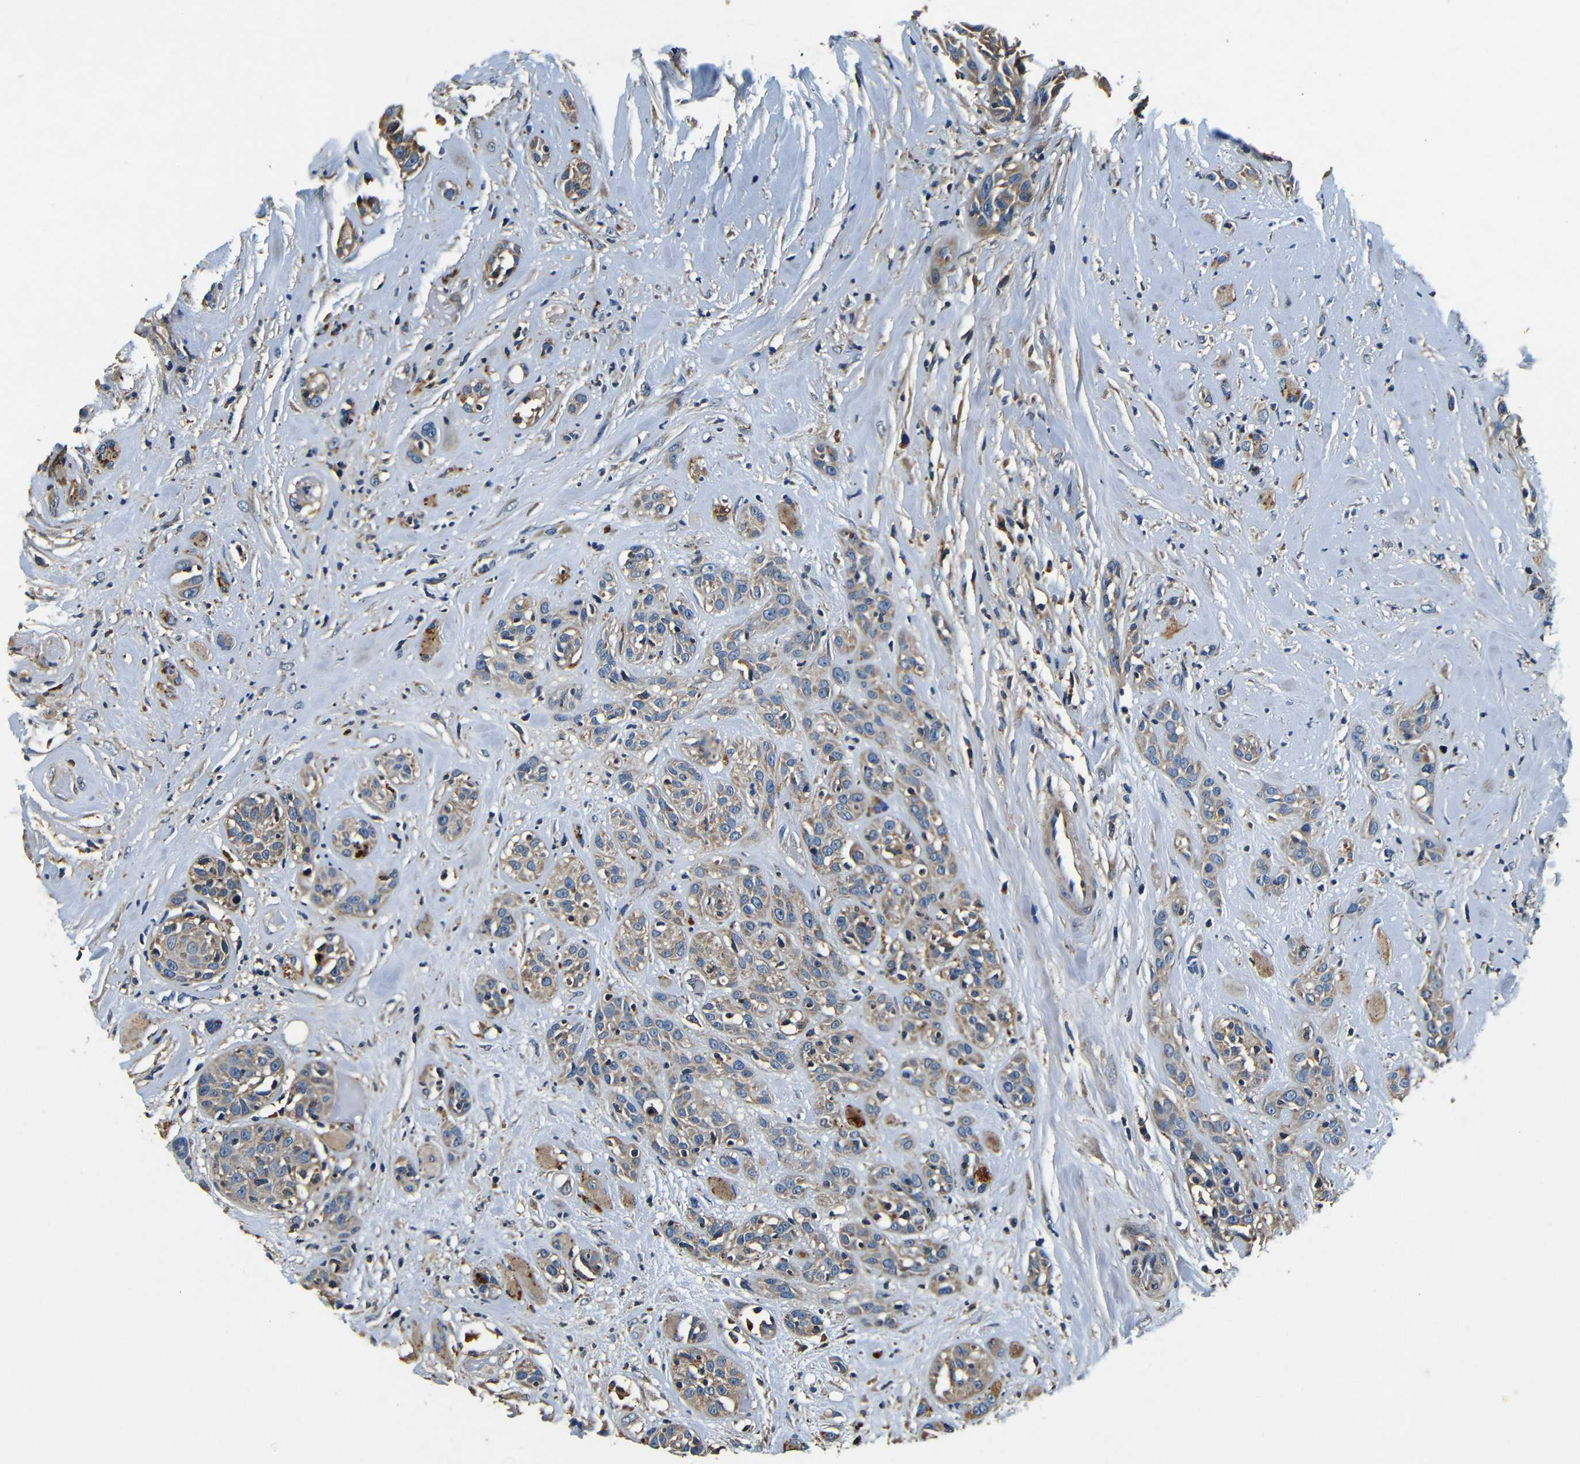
{"staining": {"intensity": "weak", "quantity": ">75%", "location": "cytoplasmic/membranous"}, "tissue": "head and neck cancer", "cell_type": "Tumor cells", "image_type": "cancer", "snomed": [{"axis": "morphology", "description": "Squamous cell carcinoma, NOS"}, {"axis": "topography", "description": "Head-Neck"}], "caption": "Human squamous cell carcinoma (head and neck) stained with a brown dye reveals weak cytoplasmic/membranous positive expression in approximately >75% of tumor cells.", "gene": "MTX1", "patient": {"sex": "male", "age": 62}}